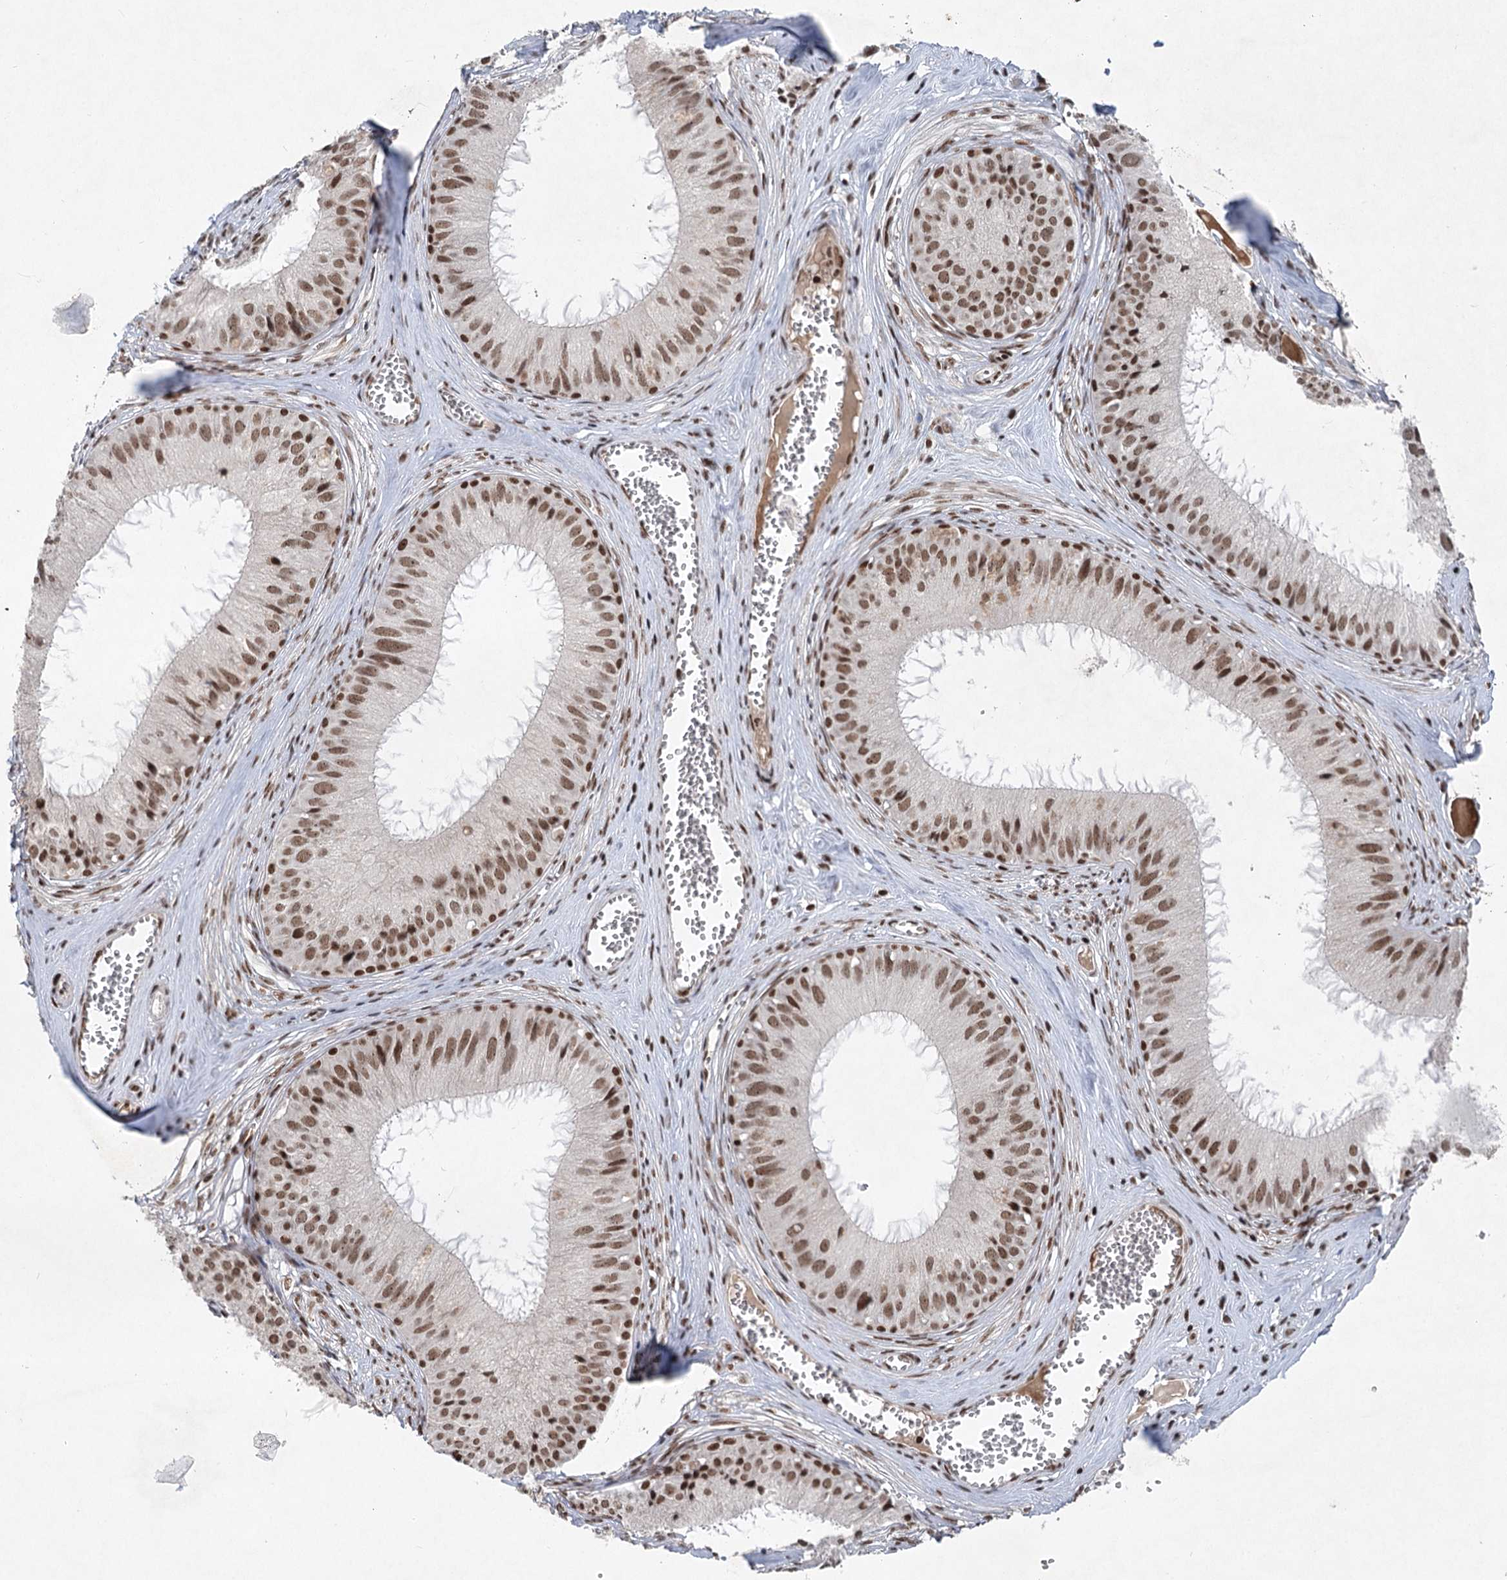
{"staining": {"intensity": "strong", "quantity": ">75%", "location": "nuclear"}, "tissue": "epididymis", "cell_type": "Glandular cells", "image_type": "normal", "snomed": [{"axis": "morphology", "description": "Normal tissue, NOS"}, {"axis": "topography", "description": "Epididymis"}], "caption": "Immunohistochemical staining of unremarkable epididymis demonstrates strong nuclear protein expression in about >75% of glandular cells. Immunohistochemistry stains the protein of interest in brown and the nuclei are stained blue.", "gene": "CGGBP1", "patient": {"sex": "male", "age": 36}}